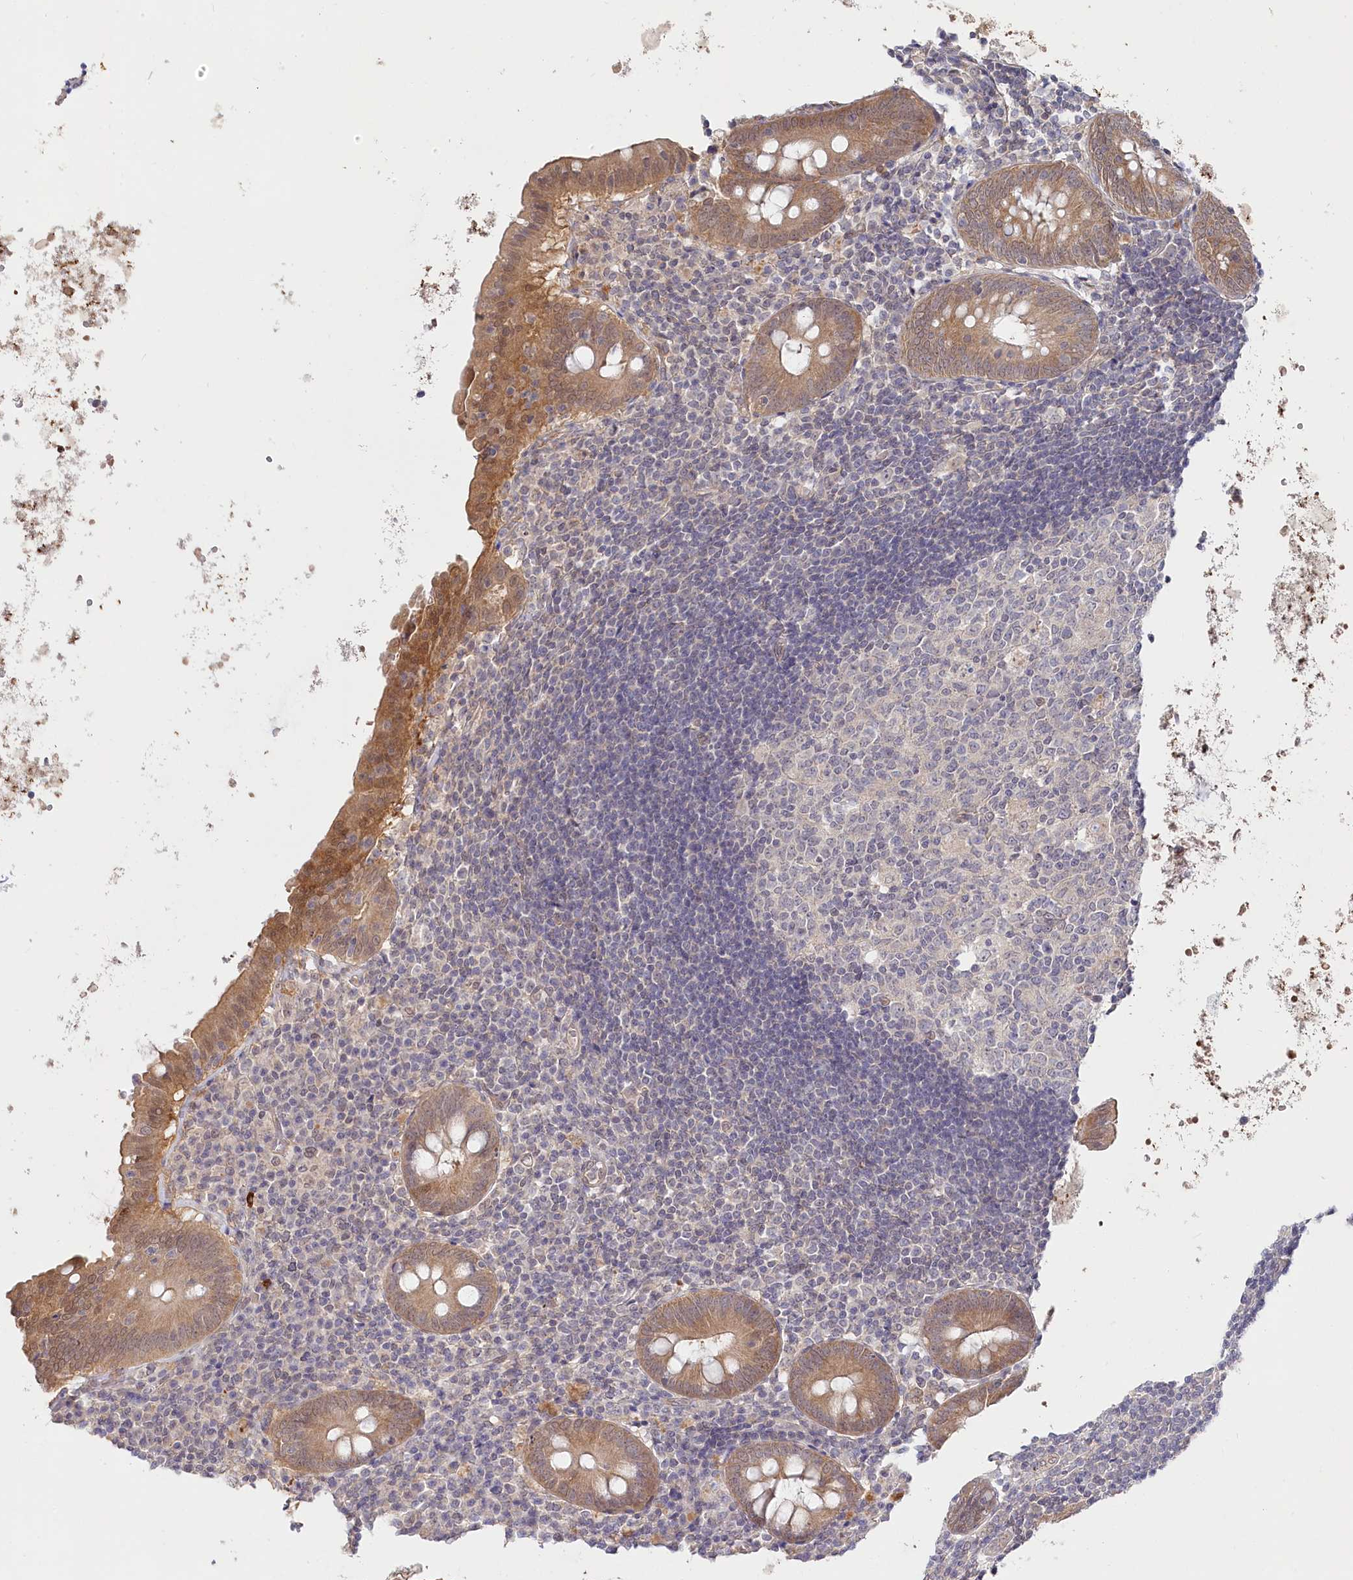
{"staining": {"intensity": "moderate", "quantity": "25%-75%", "location": "cytoplasmic/membranous"}, "tissue": "appendix", "cell_type": "Glandular cells", "image_type": "normal", "snomed": [{"axis": "morphology", "description": "Normal tissue, NOS"}, {"axis": "topography", "description": "Appendix"}], "caption": "Appendix stained with DAB (3,3'-diaminobenzidine) IHC reveals medium levels of moderate cytoplasmic/membranous positivity in about 25%-75% of glandular cells.", "gene": "AAMDC", "patient": {"sex": "female", "age": 54}}